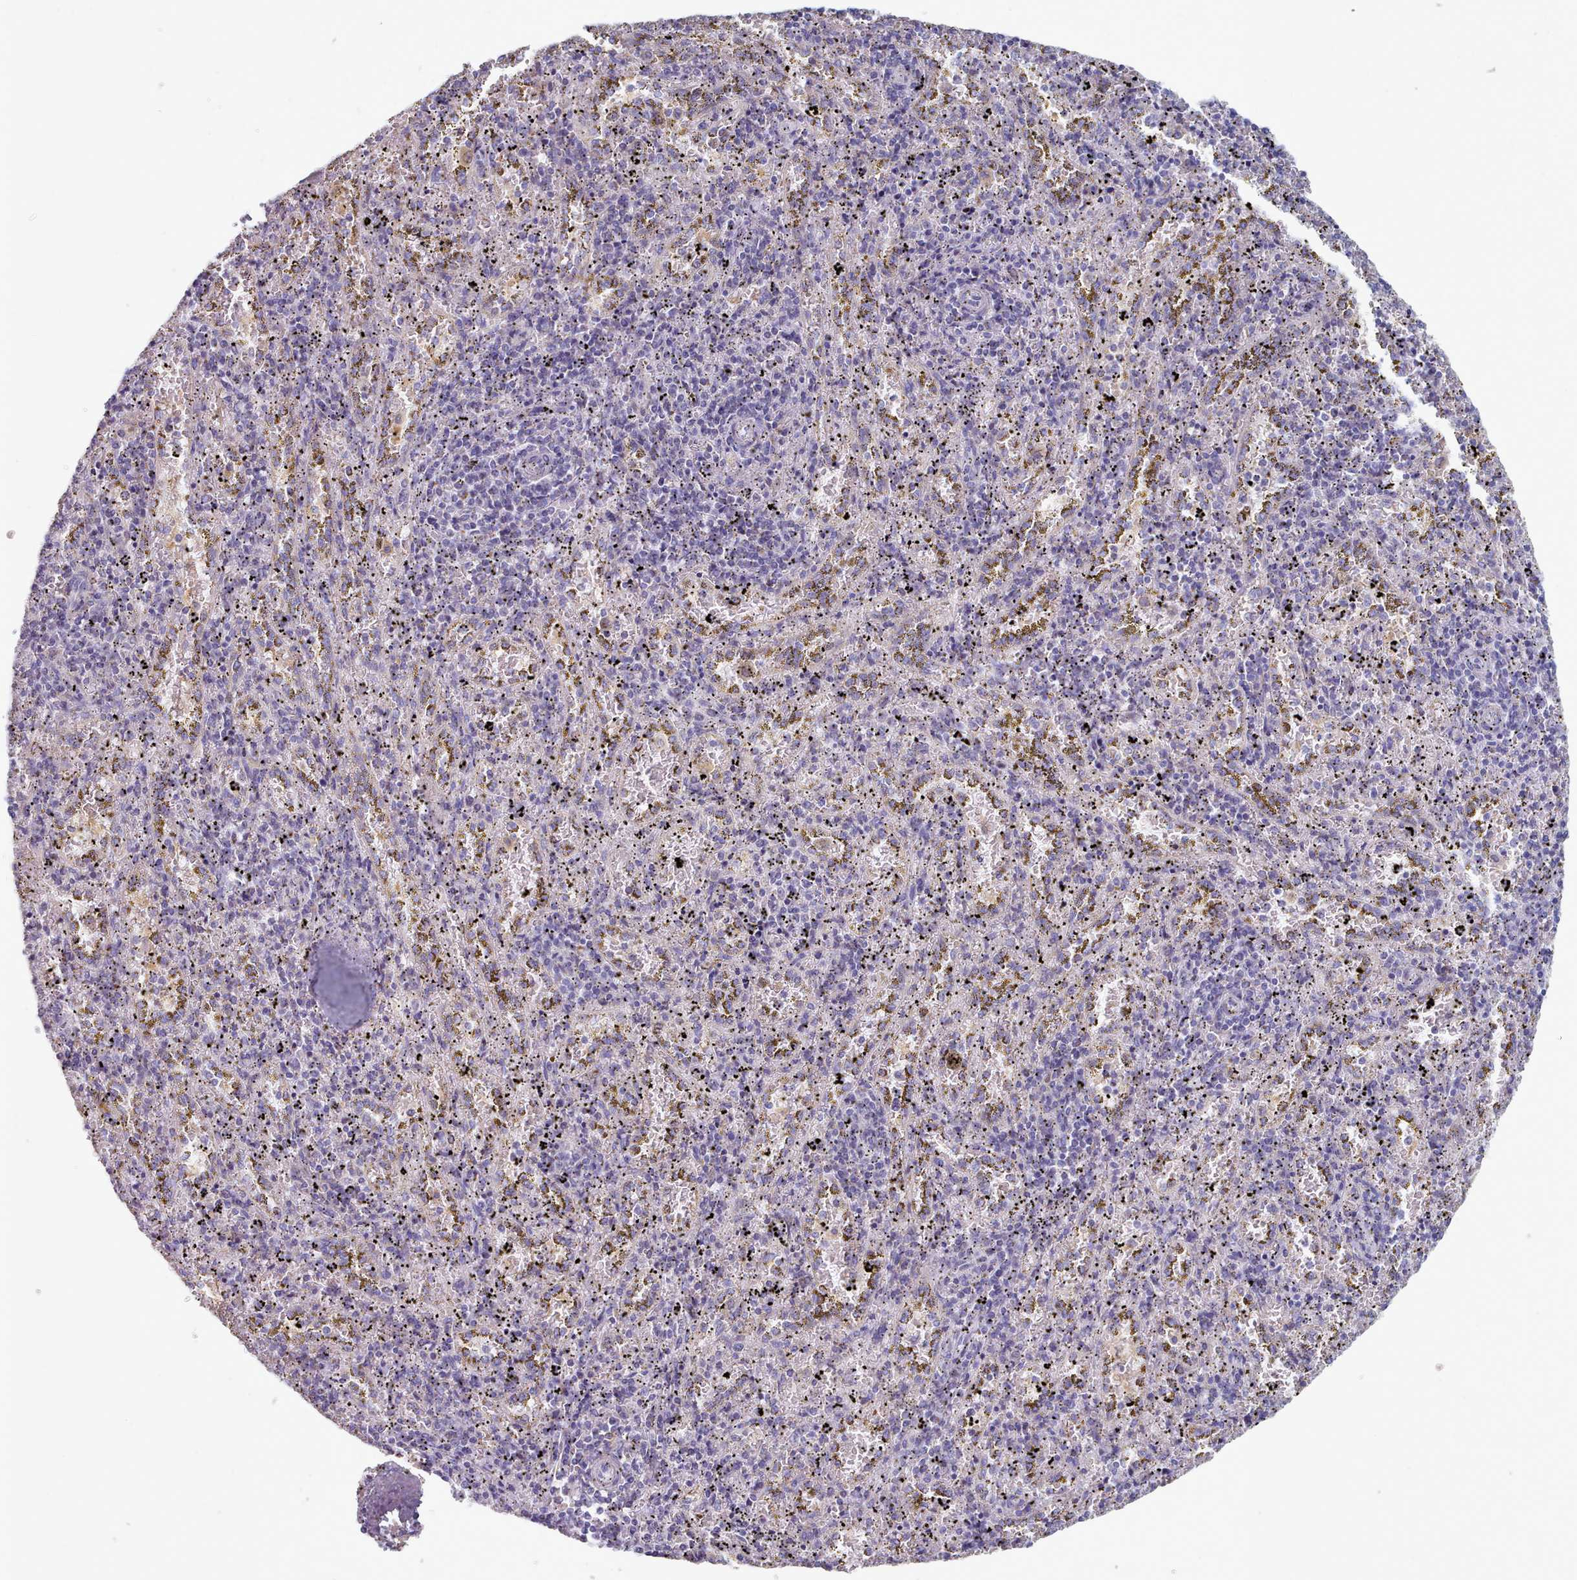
{"staining": {"intensity": "weak", "quantity": "<25%", "location": "cytoplasmic/membranous"}, "tissue": "spleen", "cell_type": "Cells in red pulp", "image_type": "normal", "snomed": [{"axis": "morphology", "description": "Normal tissue, NOS"}, {"axis": "topography", "description": "Spleen"}], "caption": "High power microscopy histopathology image of an immunohistochemistry micrograph of benign spleen, revealing no significant expression in cells in red pulp. Nuclei are stained in blue.", "gene": "HAO1", "patient": {"sex": "male", "age": 11}}